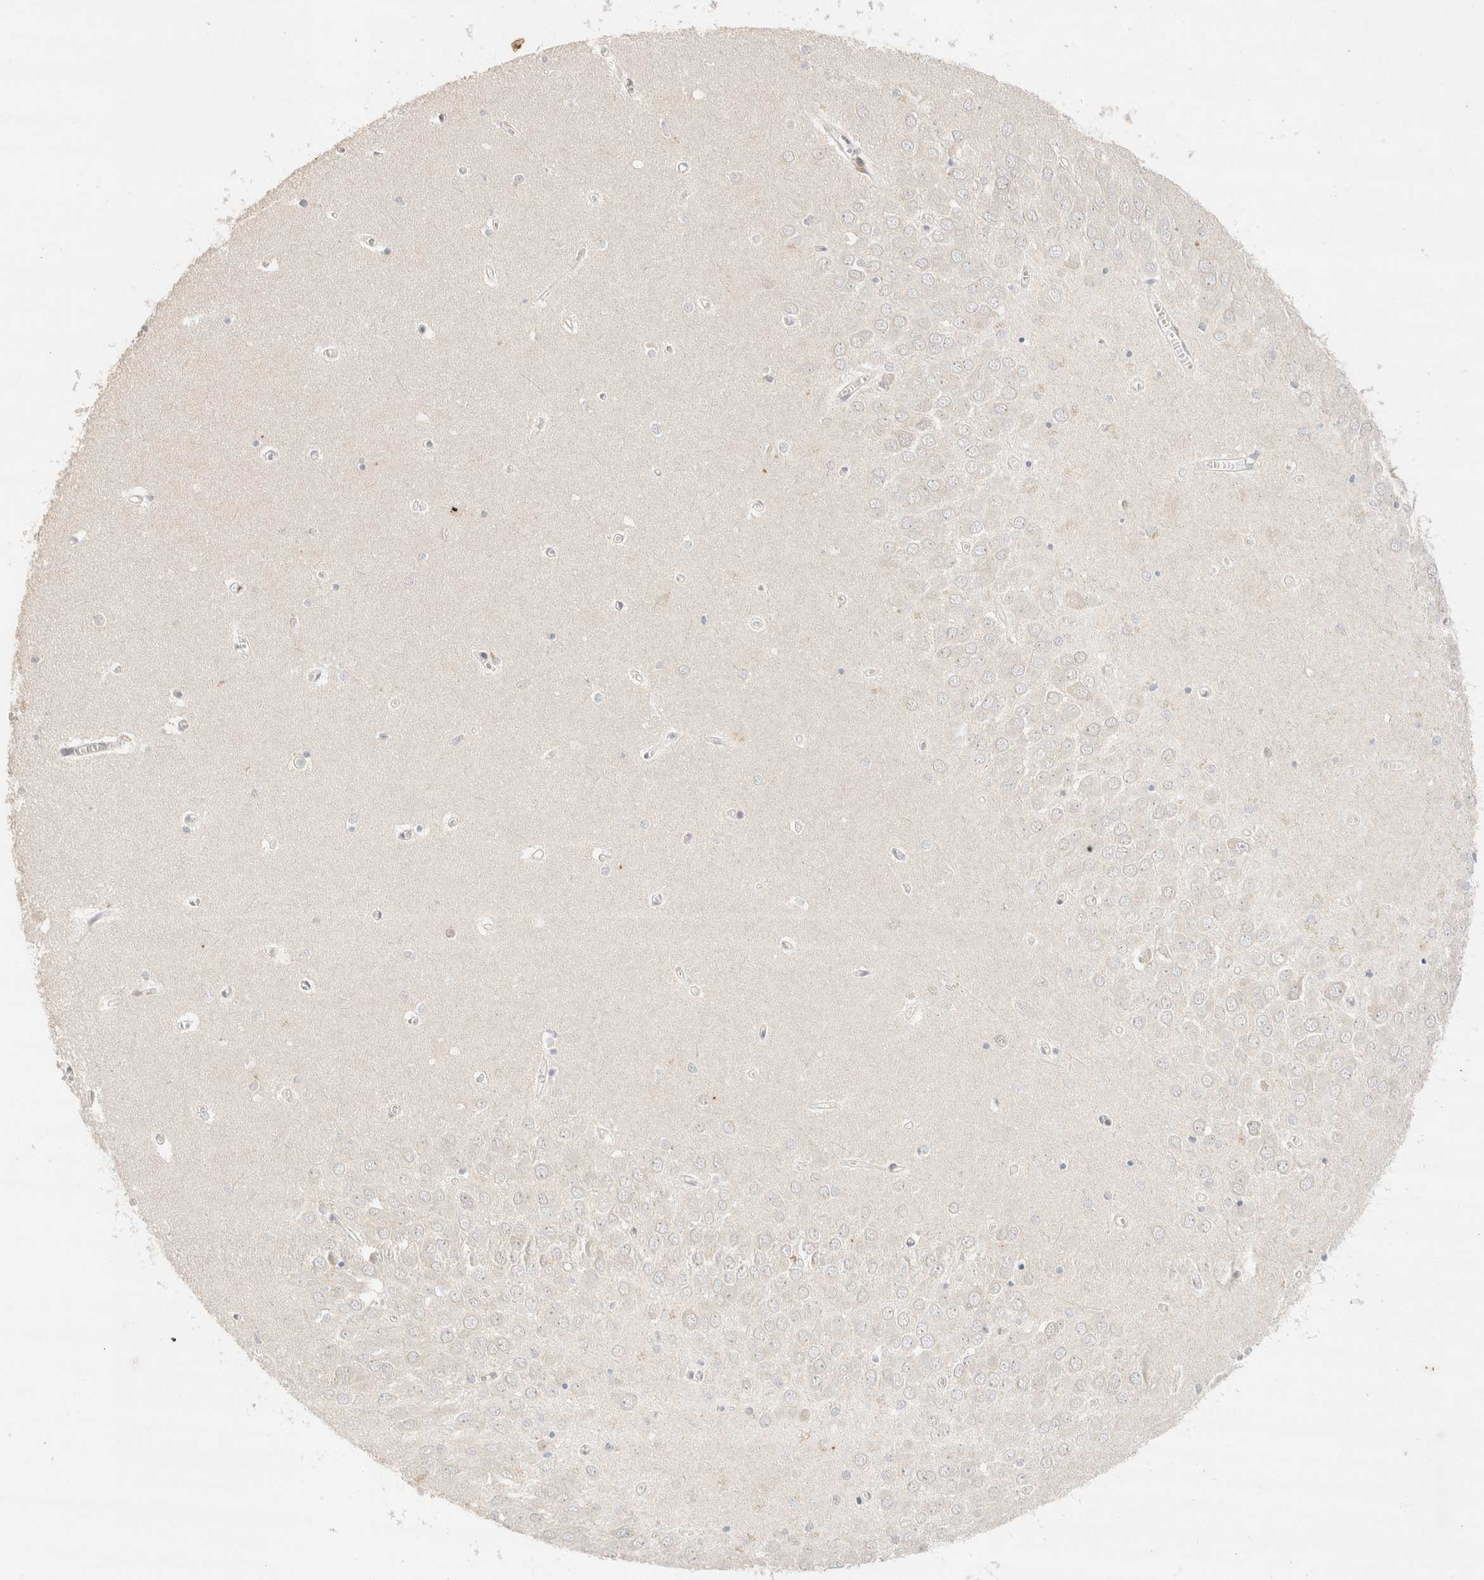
{"staining": {"intensity": "negative", "quantity": "none", "location": "none"}, "tissue": "hippocampus", "cell_type": "Glial cells", "image_type": "normal", "snomed": [{"axis": "morphology", "description": "Normal tissue, NOS"}, {"axis": "topography", "description": "Hippocampus"}], "caption": "Immunohistochemistry (IHC) image of normal hippocampus: human hippocampus stained with DAB demonstrates no significant protein positivity in glial cells.", "gene": "CSNK1E", "patient": {"sex": "male", "age": 70}}